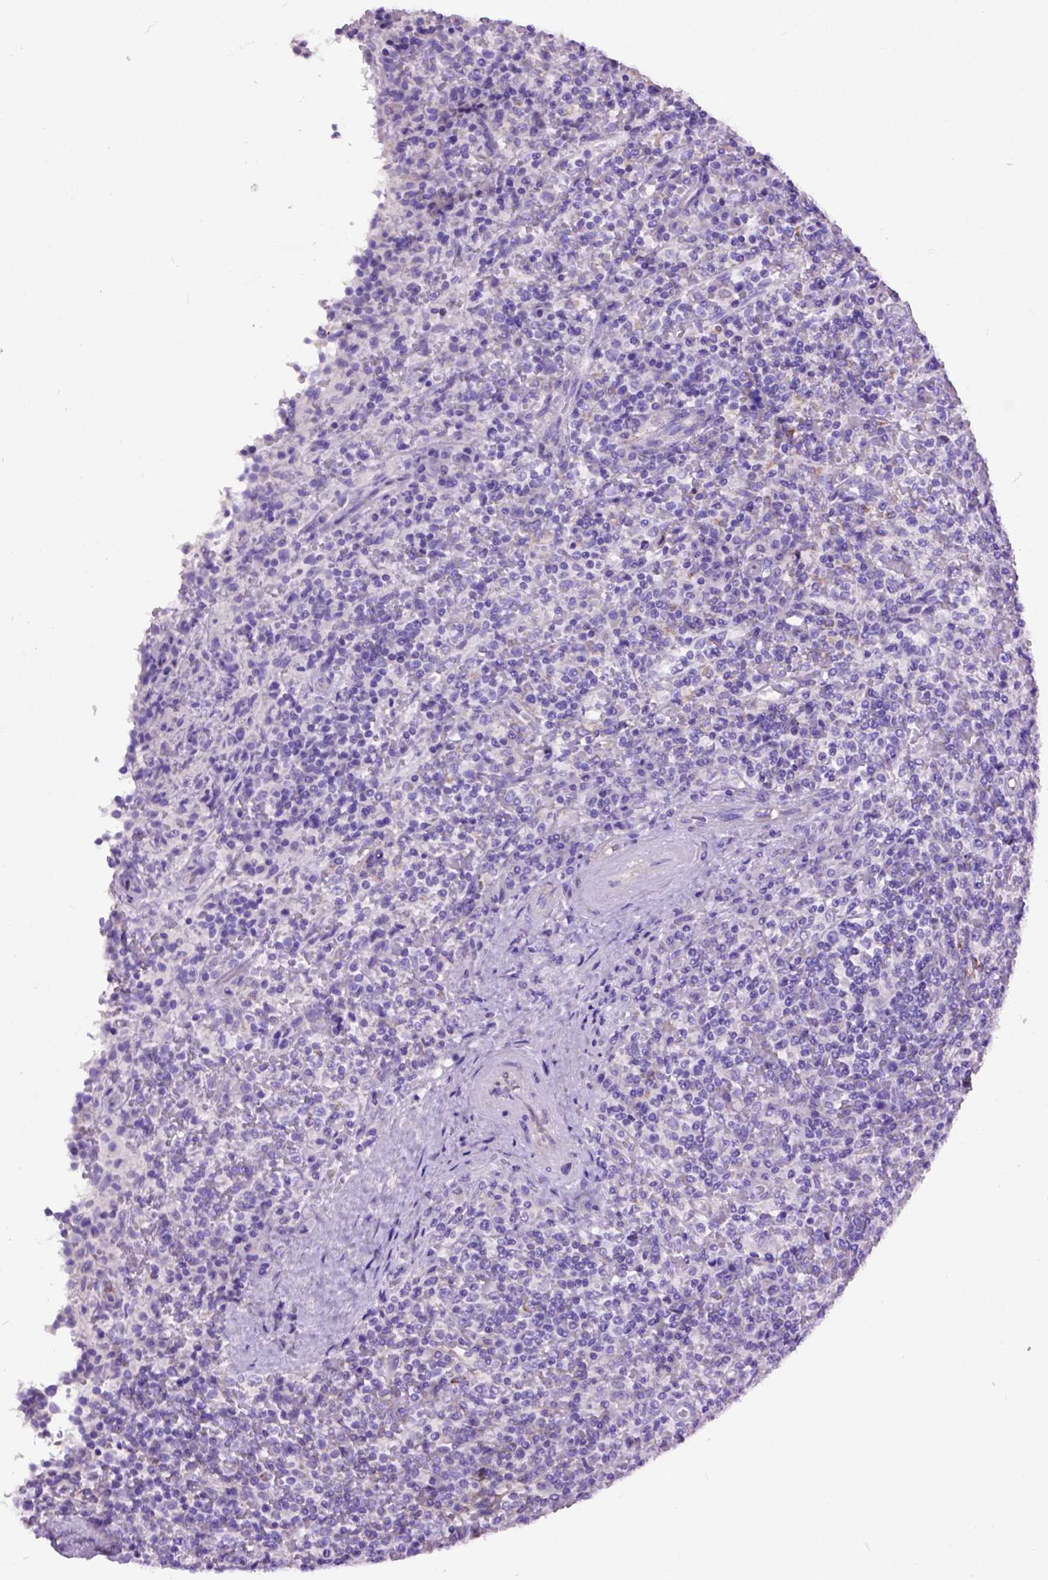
{"staining": {"intensity": "negative", "quantity": "none", "location": "none"}, "tissue": "lymphoma", "cell_type": "Tumor cells", "image_type": "cancer", "snomed": [{"axis": "morphology", "description": "Malignant lymphoma, non-Hodgkin's type, Low grade"}, {"axis": "topography", "description": "Spleen"}], "caption": "IHC image of neoplastic tissue: human low-grade malignant lymphoma, non-Hodgkin's type stained with DAB (3,3'-diaminobenzidine) exhibits no significant protein expression in tumor cells.", "gene": "MAPT", "patient": {"sex": "male", "age": 62}}